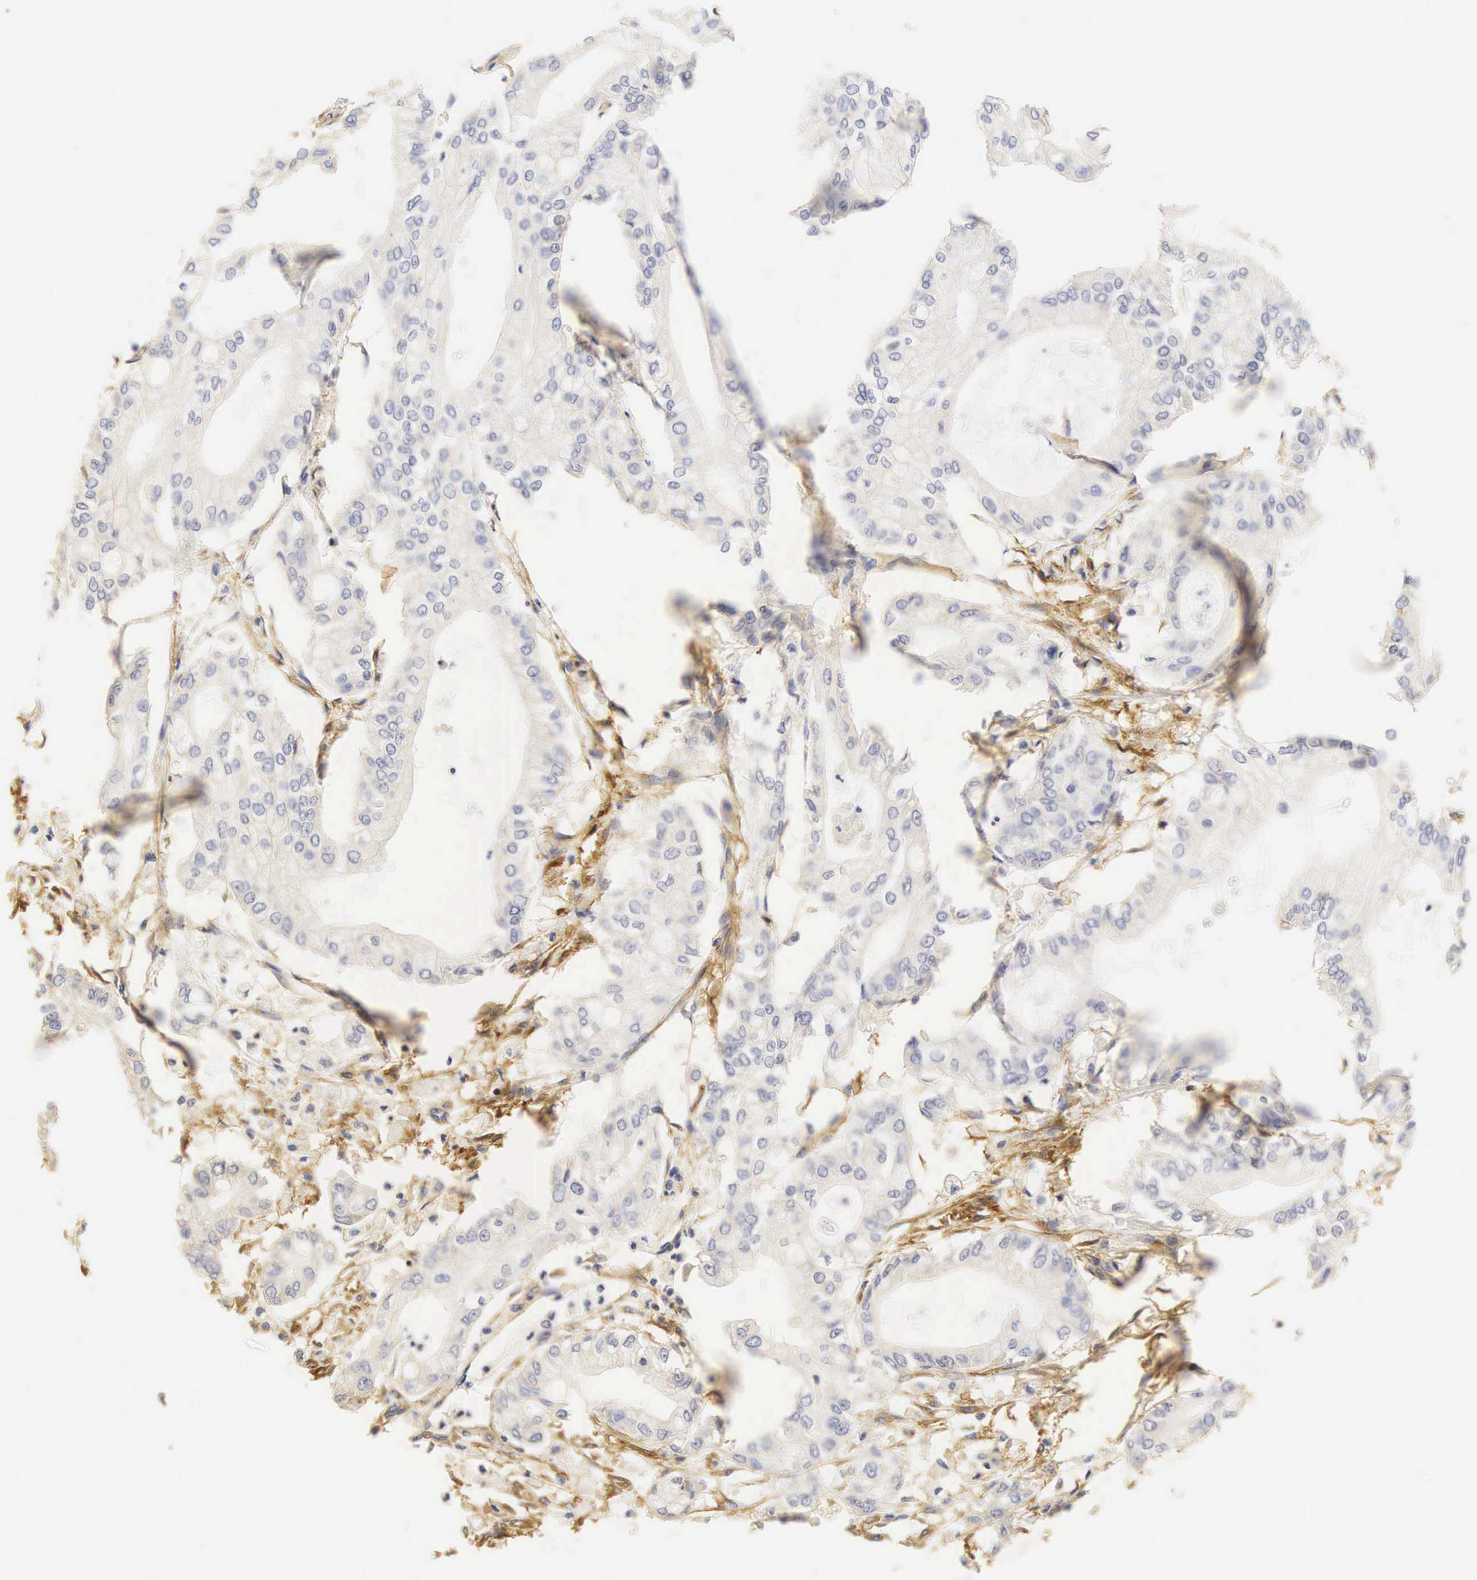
{"staining": {"intensity": "negative", "quantity": "none", "location": "none"}, "tissue": "pancreatic cancer", "cell_type": "Tumor cells", "image_type": "cancer", "snomed": [{"axis": "morphology", "description": "Adenocarcinoma, NOS"}, {"axis": "topography", "description": "Pancreas"}], "caption": "A high-resolution micrograph shows IHC staining of pancreatic adenocarcinoma, which exhibits no significant staining in tumor cells.", "gene": "CD99", "patient": {"sex": "male", "age": 79}}